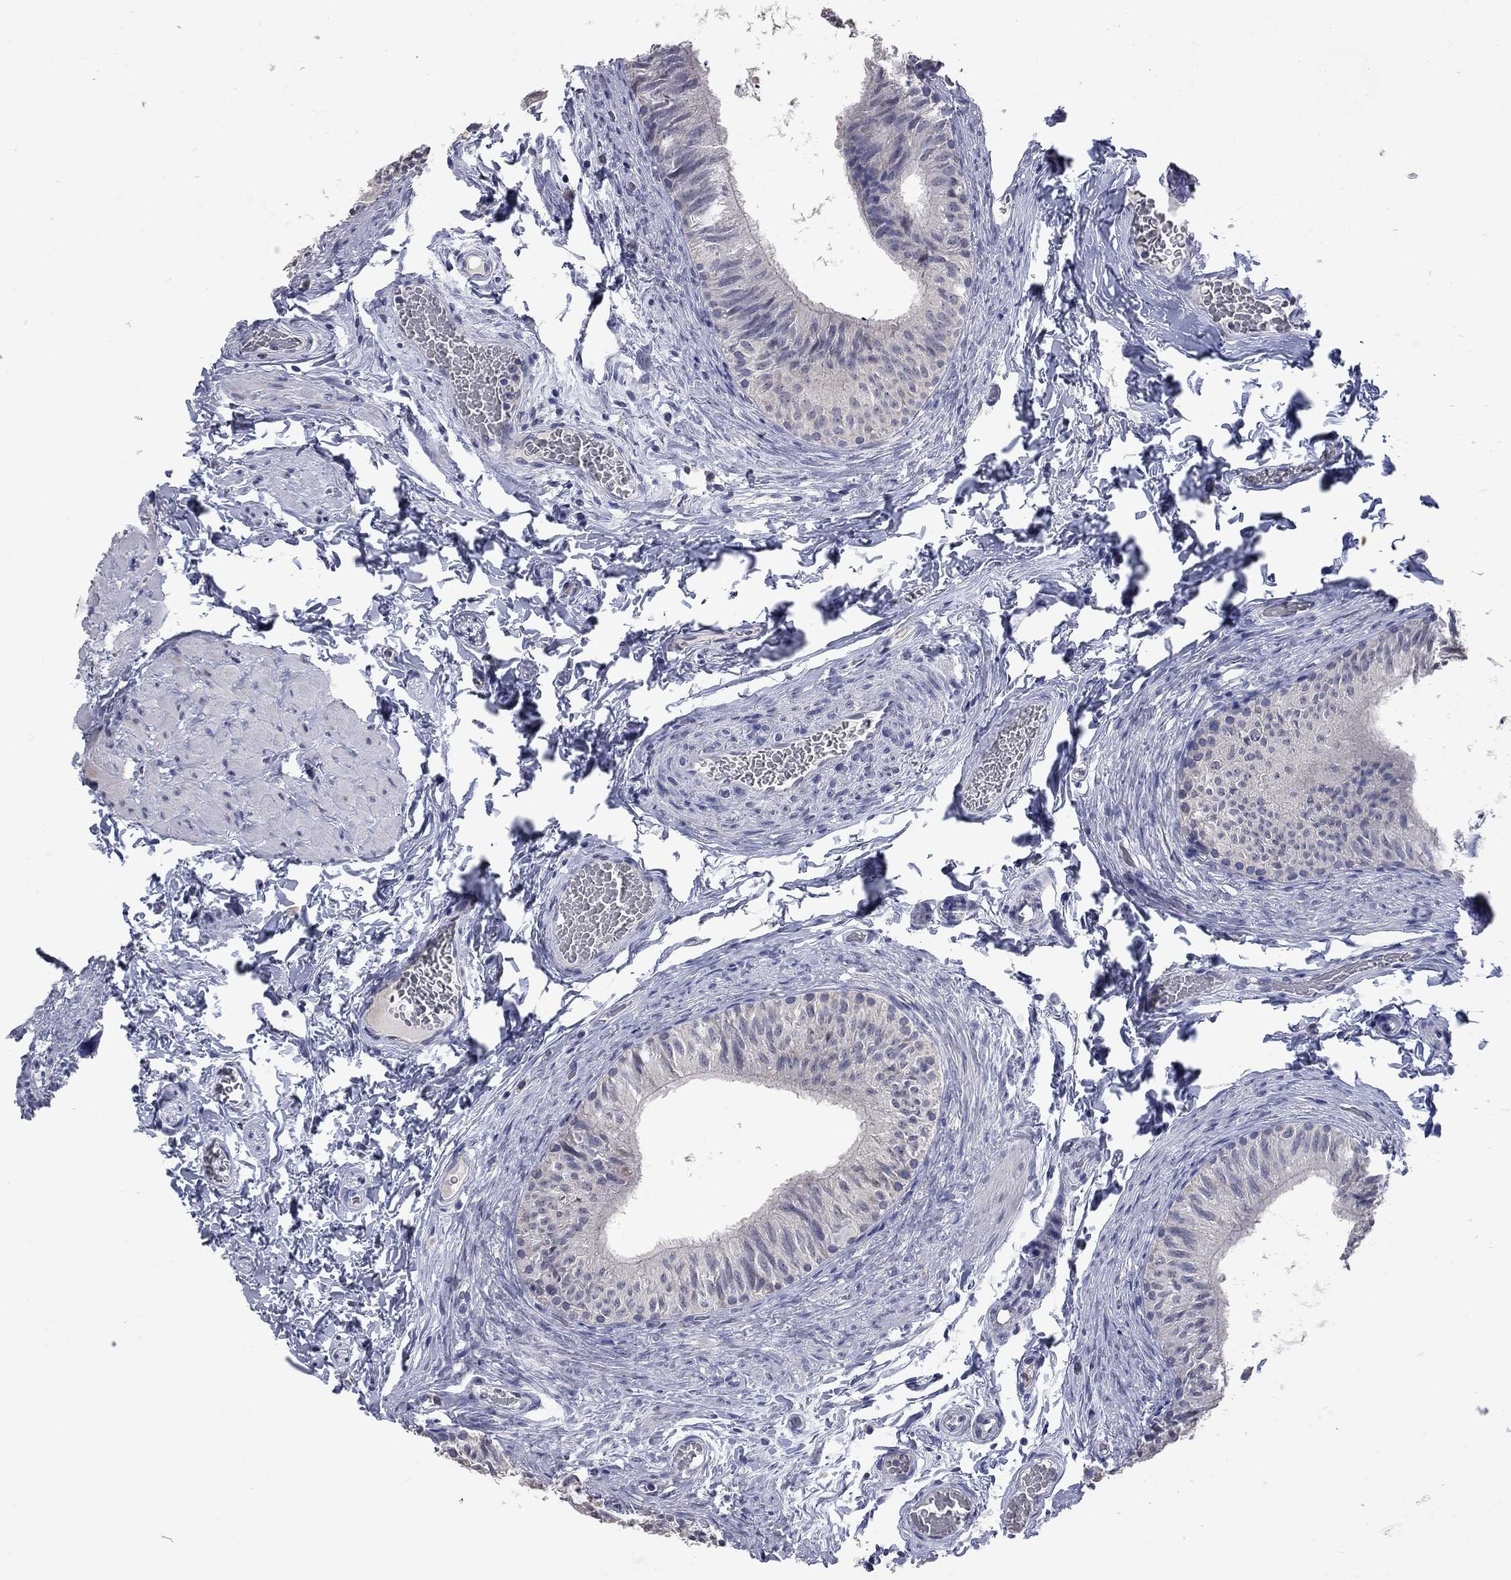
{"staining": {"intensity": "negative", "quantity": "none", "location": "none"}, "tissue": "epididymis", "cell_type": "Glandular cells", "image_type": "normal", "snomed": [{"axis": "morphology", "description": "Normal tissue, NOS"}, {"axis": "topography", "description": "Epididymis"}, {"axis": "topography", "description": "Vas deferens"}], "caption": "Immunohistochemistry (IHC) of normal epididymis reveals no expression in glandular cells.", "gene": "NOS2", "patient": {"sex": "male", "age": 23}}